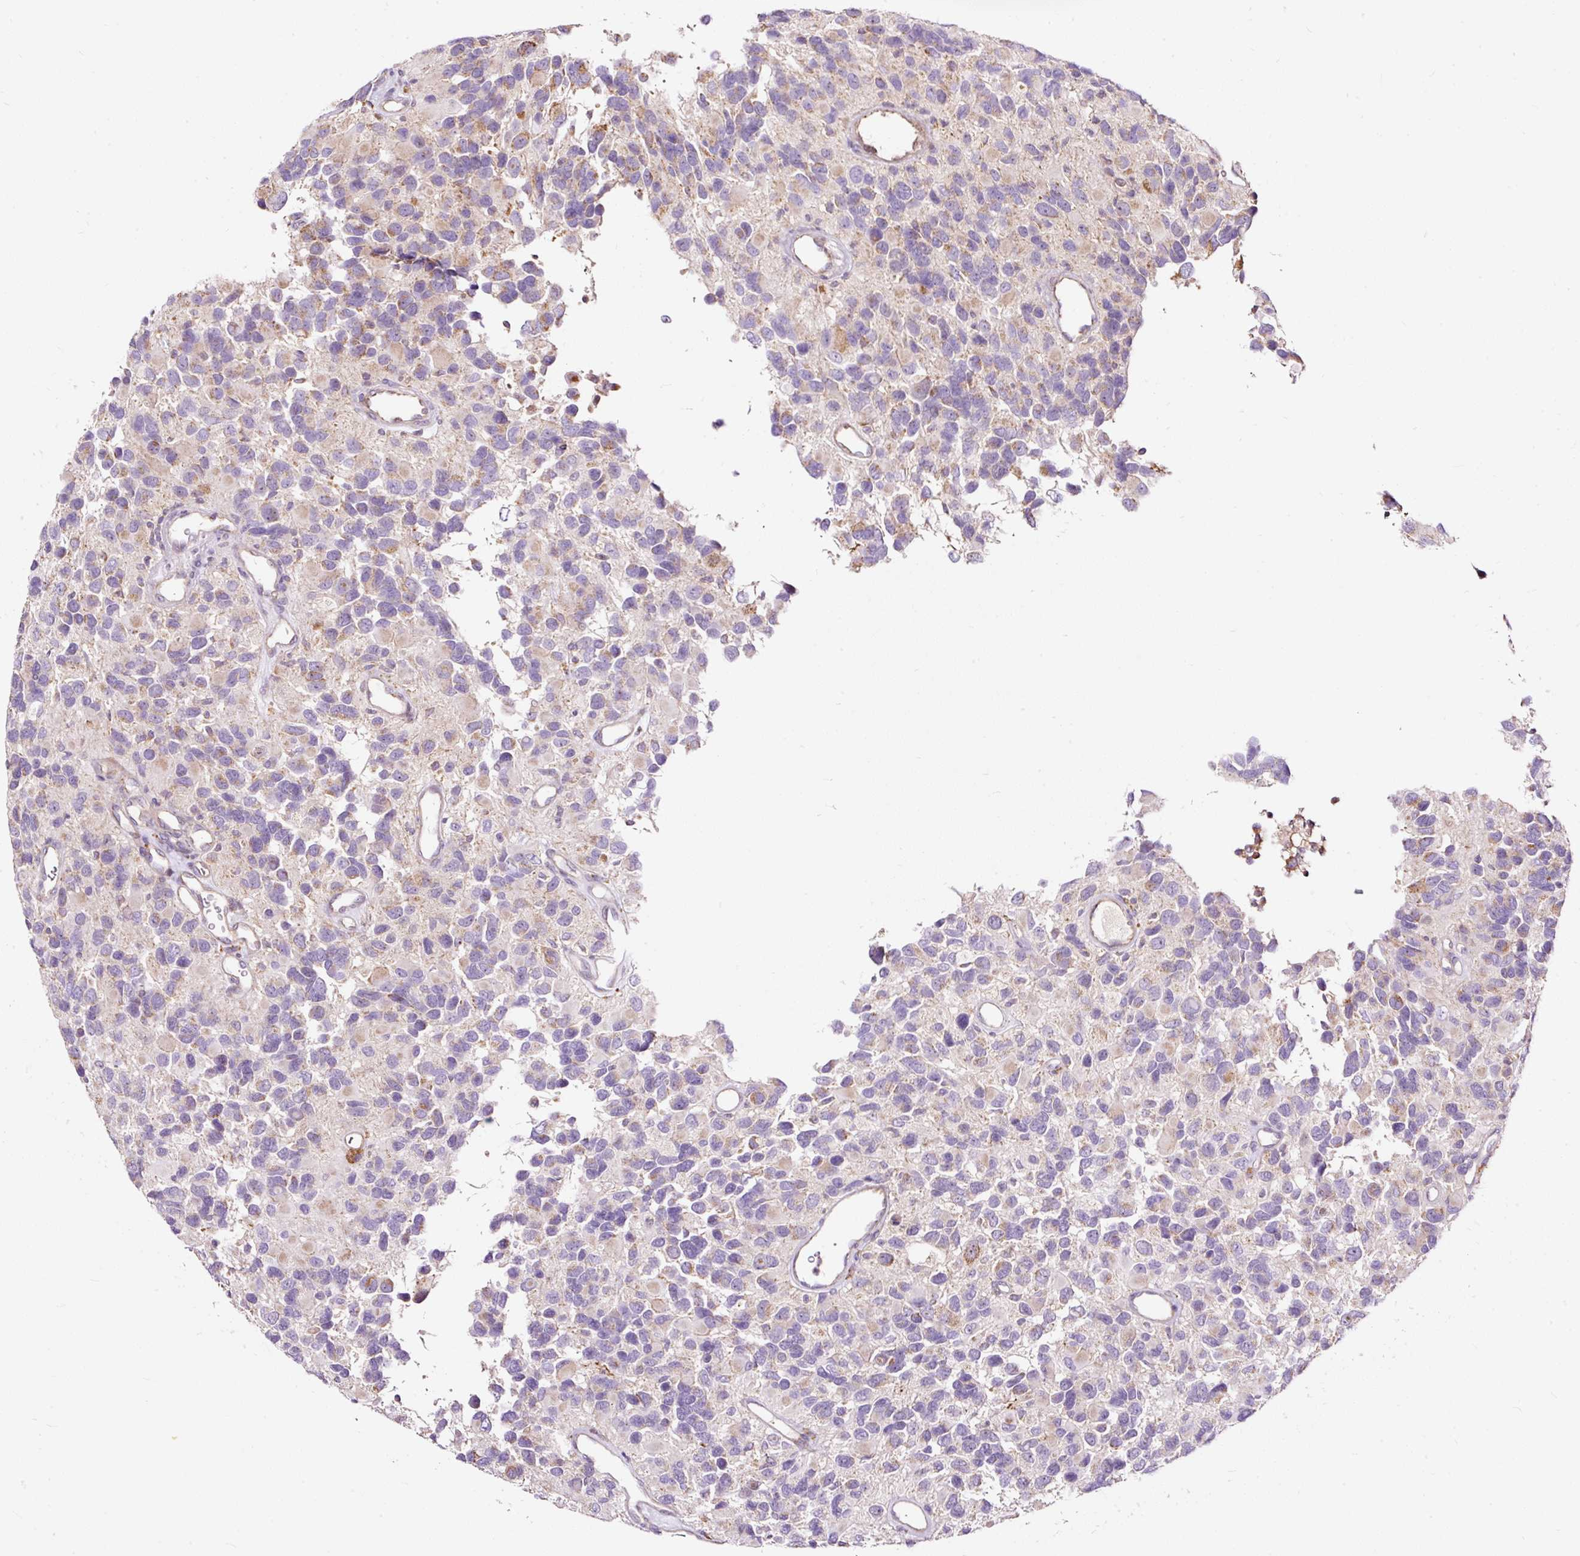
{"staining": {"intensity": "weak", "quantity": "<25%", "location": "cytoplasmic/membranous"}, "tissue": "glioma", "cell_type": "Tumor cells", "image_type": "cancer", "snomed": [{"axis": "morphology", "description": "Glioma, malignant, High grade"}, {"axis": "topography", "description": "Brain"}], "caption": "There is no significant positivity in tumor cells of glioma.", "gene": "BOLA3", "patient": {"sex": "male", "age": 77}}